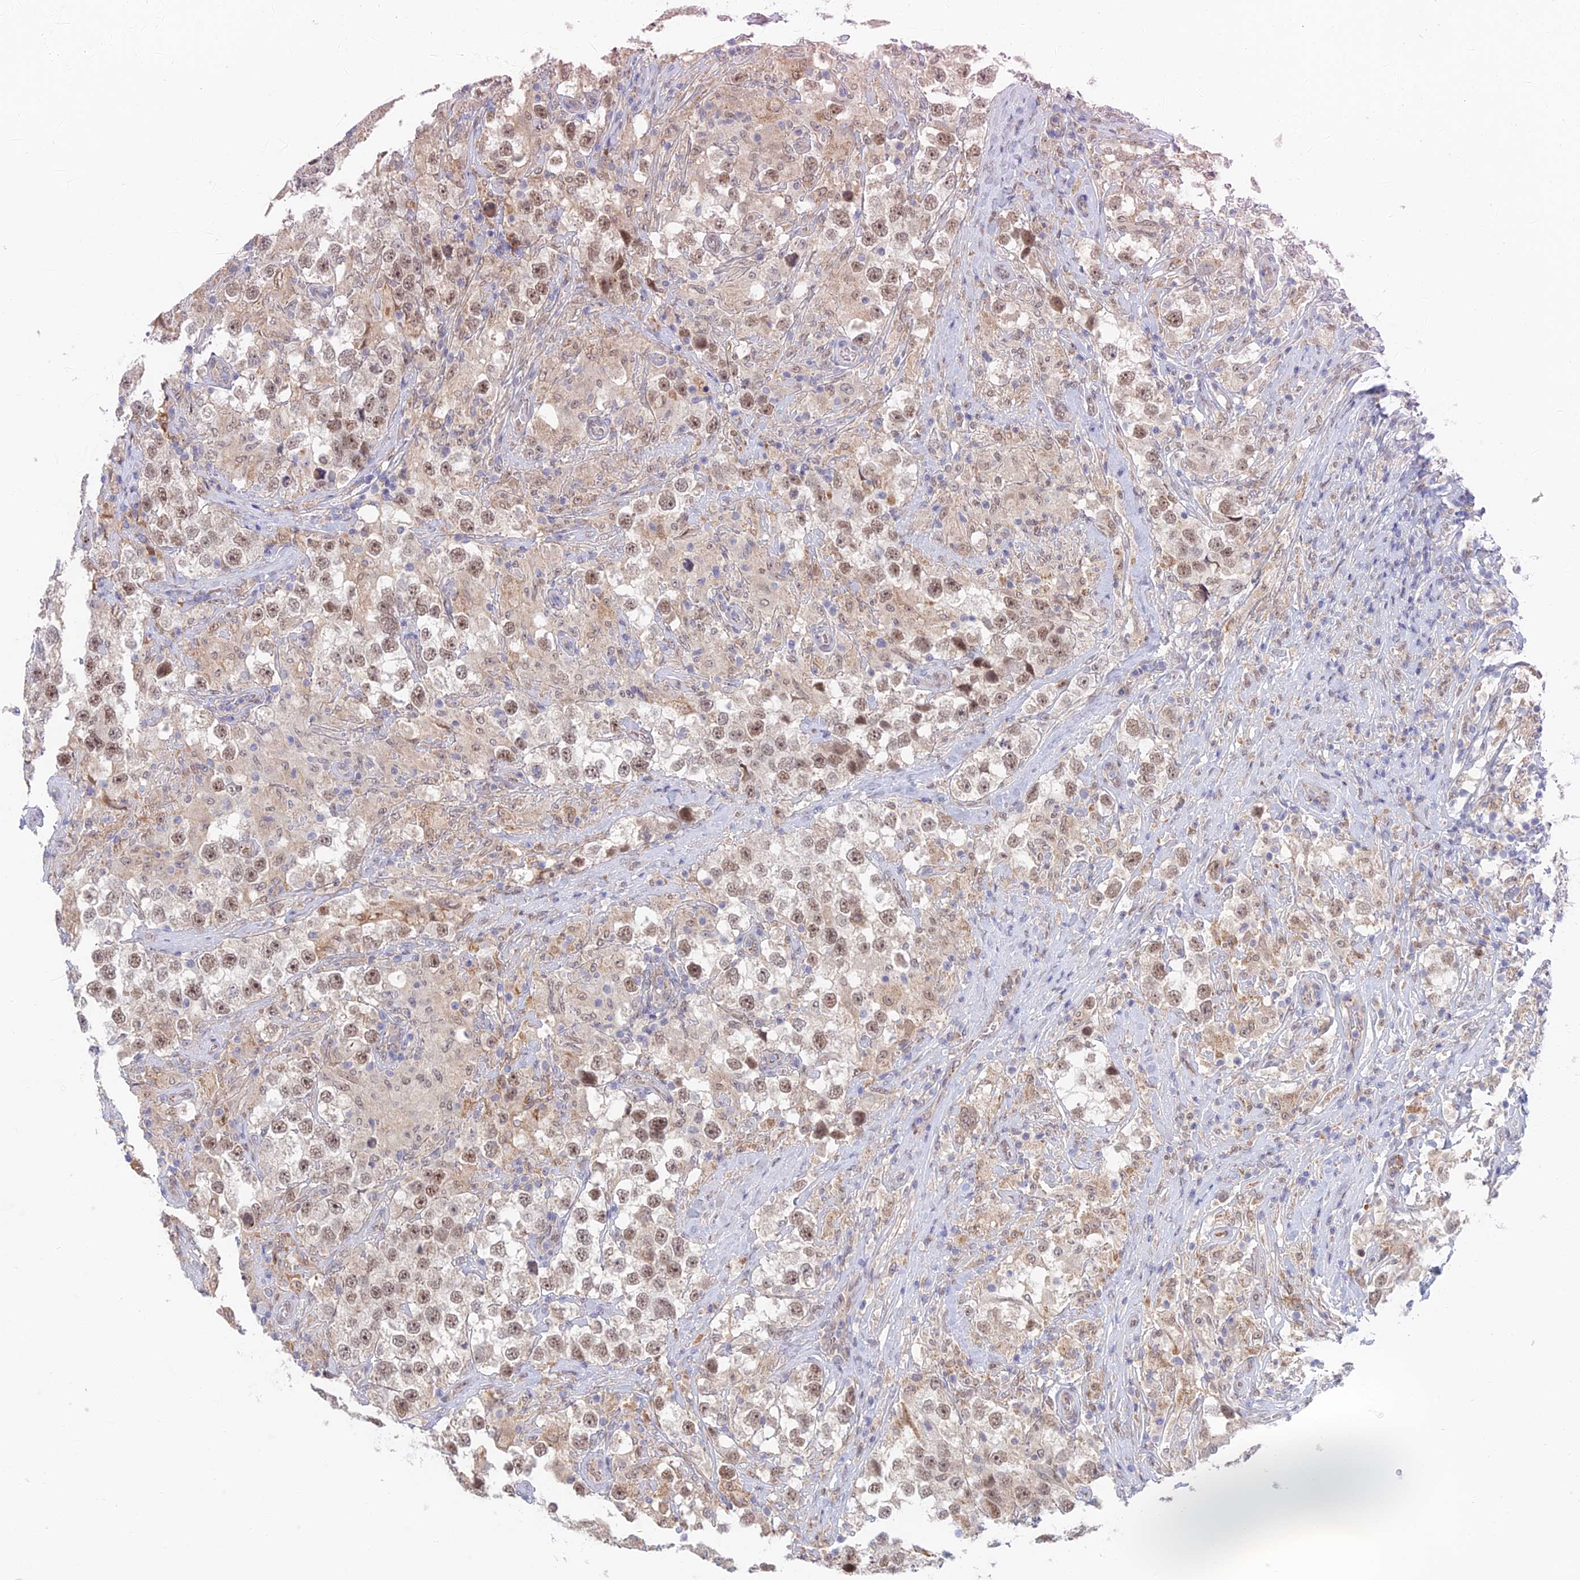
{"staining": {"intensity": "moderate", "quantity": ">75%", "location": "nuclear"}, "tissue": "testis cancer", "cell_type": "Tumor cells", "image_type": "cancer", "snomed": [{"axis": "morphology", "description": "Seminoma, NOS"}, {"axis": "topography", "description": "Testis"}], "caption": "Immunohistochemical staining of human testis cancer (seminoma) displays moderate nuclear protein positivity in approximately >75% of tumor cells.", "gene": "ZUP1", "patient": {"sex": "male", "age": 46}}